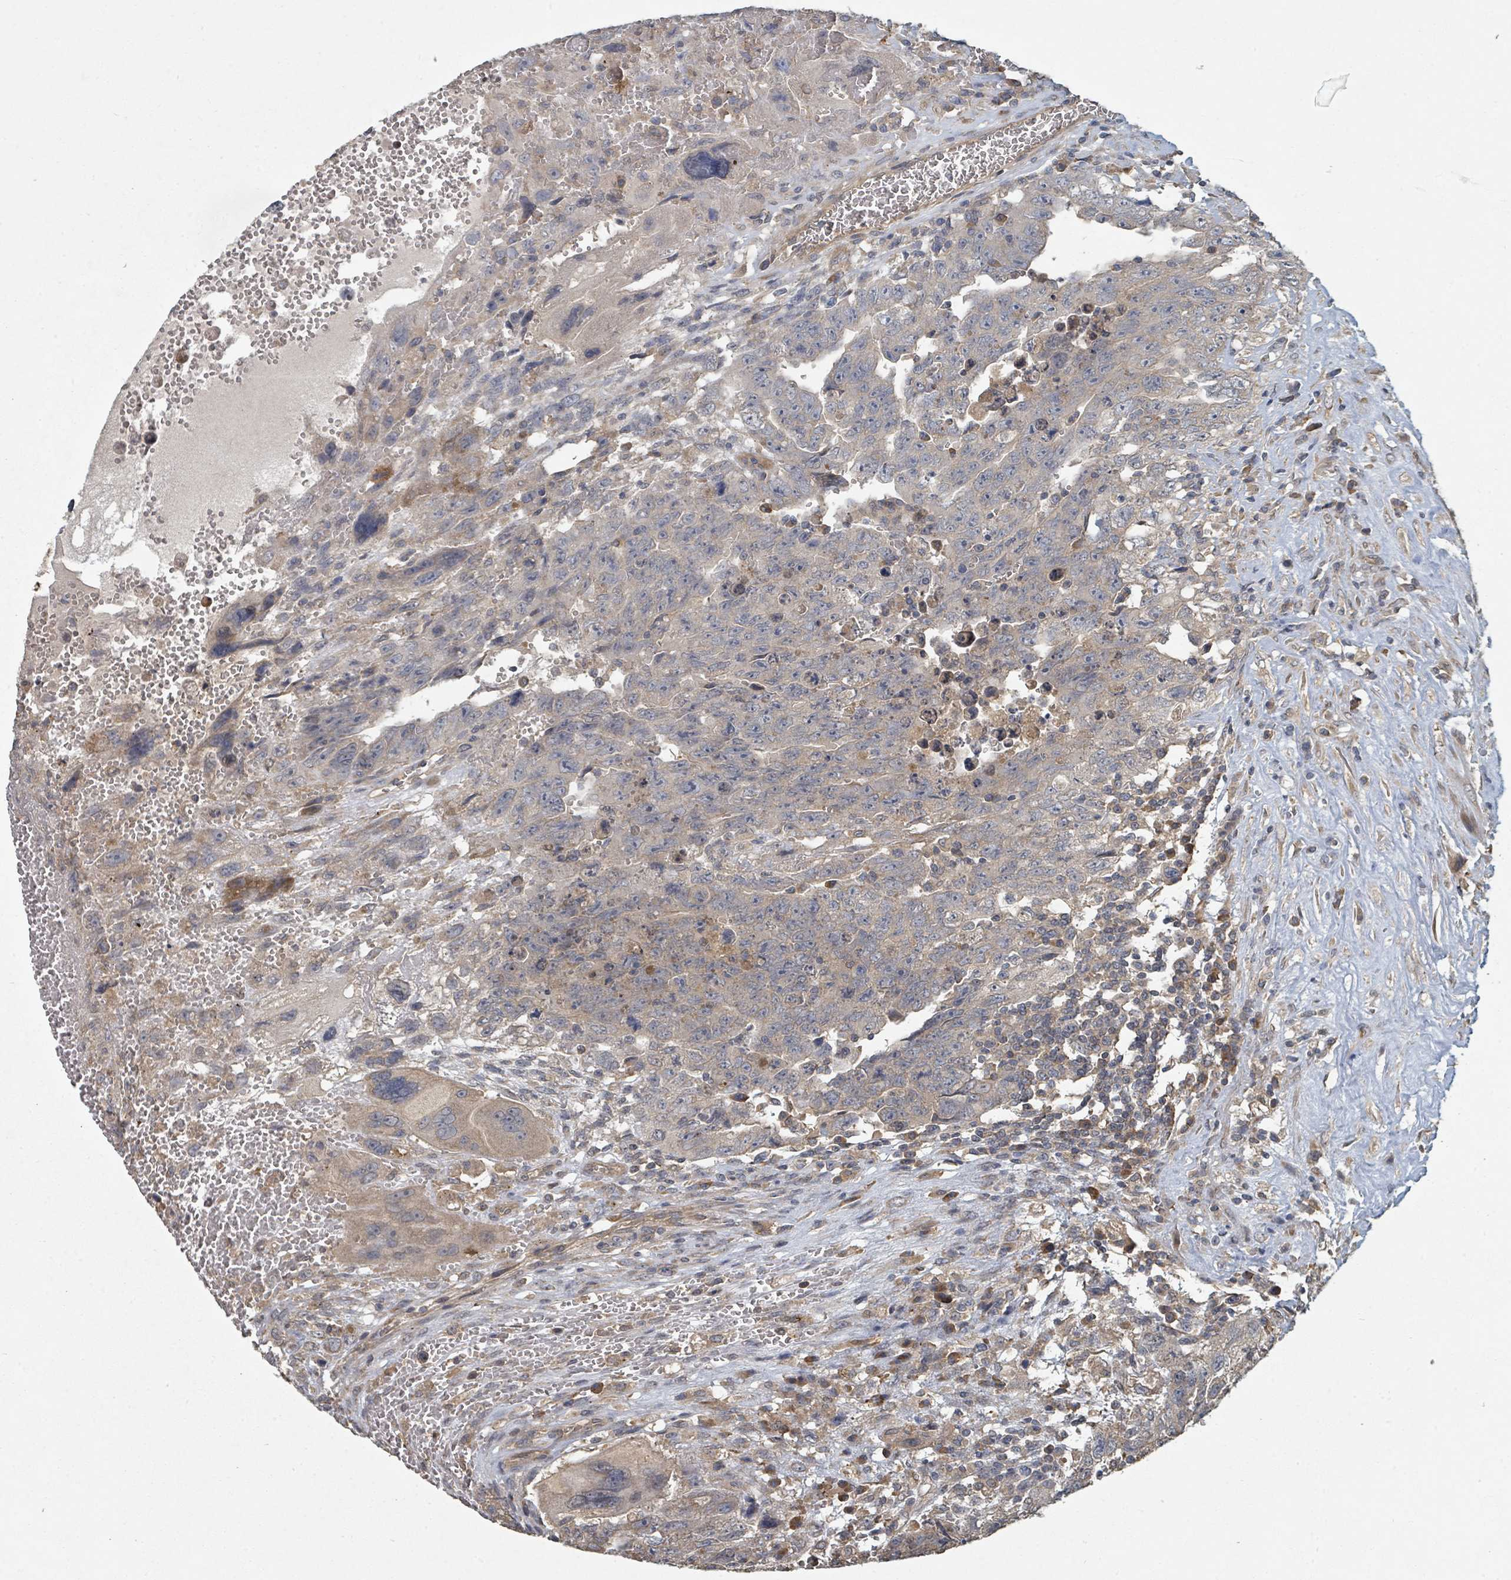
{"staining": {"intensity": "negative", "quantity": "none", "location": "none"}, "tissue": "testis cancer", "cell_type": "Tumor cells", "image_type": "cancer", "snomed": [{"axis": "morphology", "description": "Carcinoma, Embryonal, NOS"}, {"axis": "topography", "description": "Testis"}], "caption": "A micrograph of testis embryonal carcinoma stained for a protein shows no brown staining in tumor cells. (Brightfield microscopy of DAB (3,3'-diaminobenzidine) immunohistochemistry at high magnification).", "gene": "WDFY1", "patient": {"sex": "male", "age": 28}}